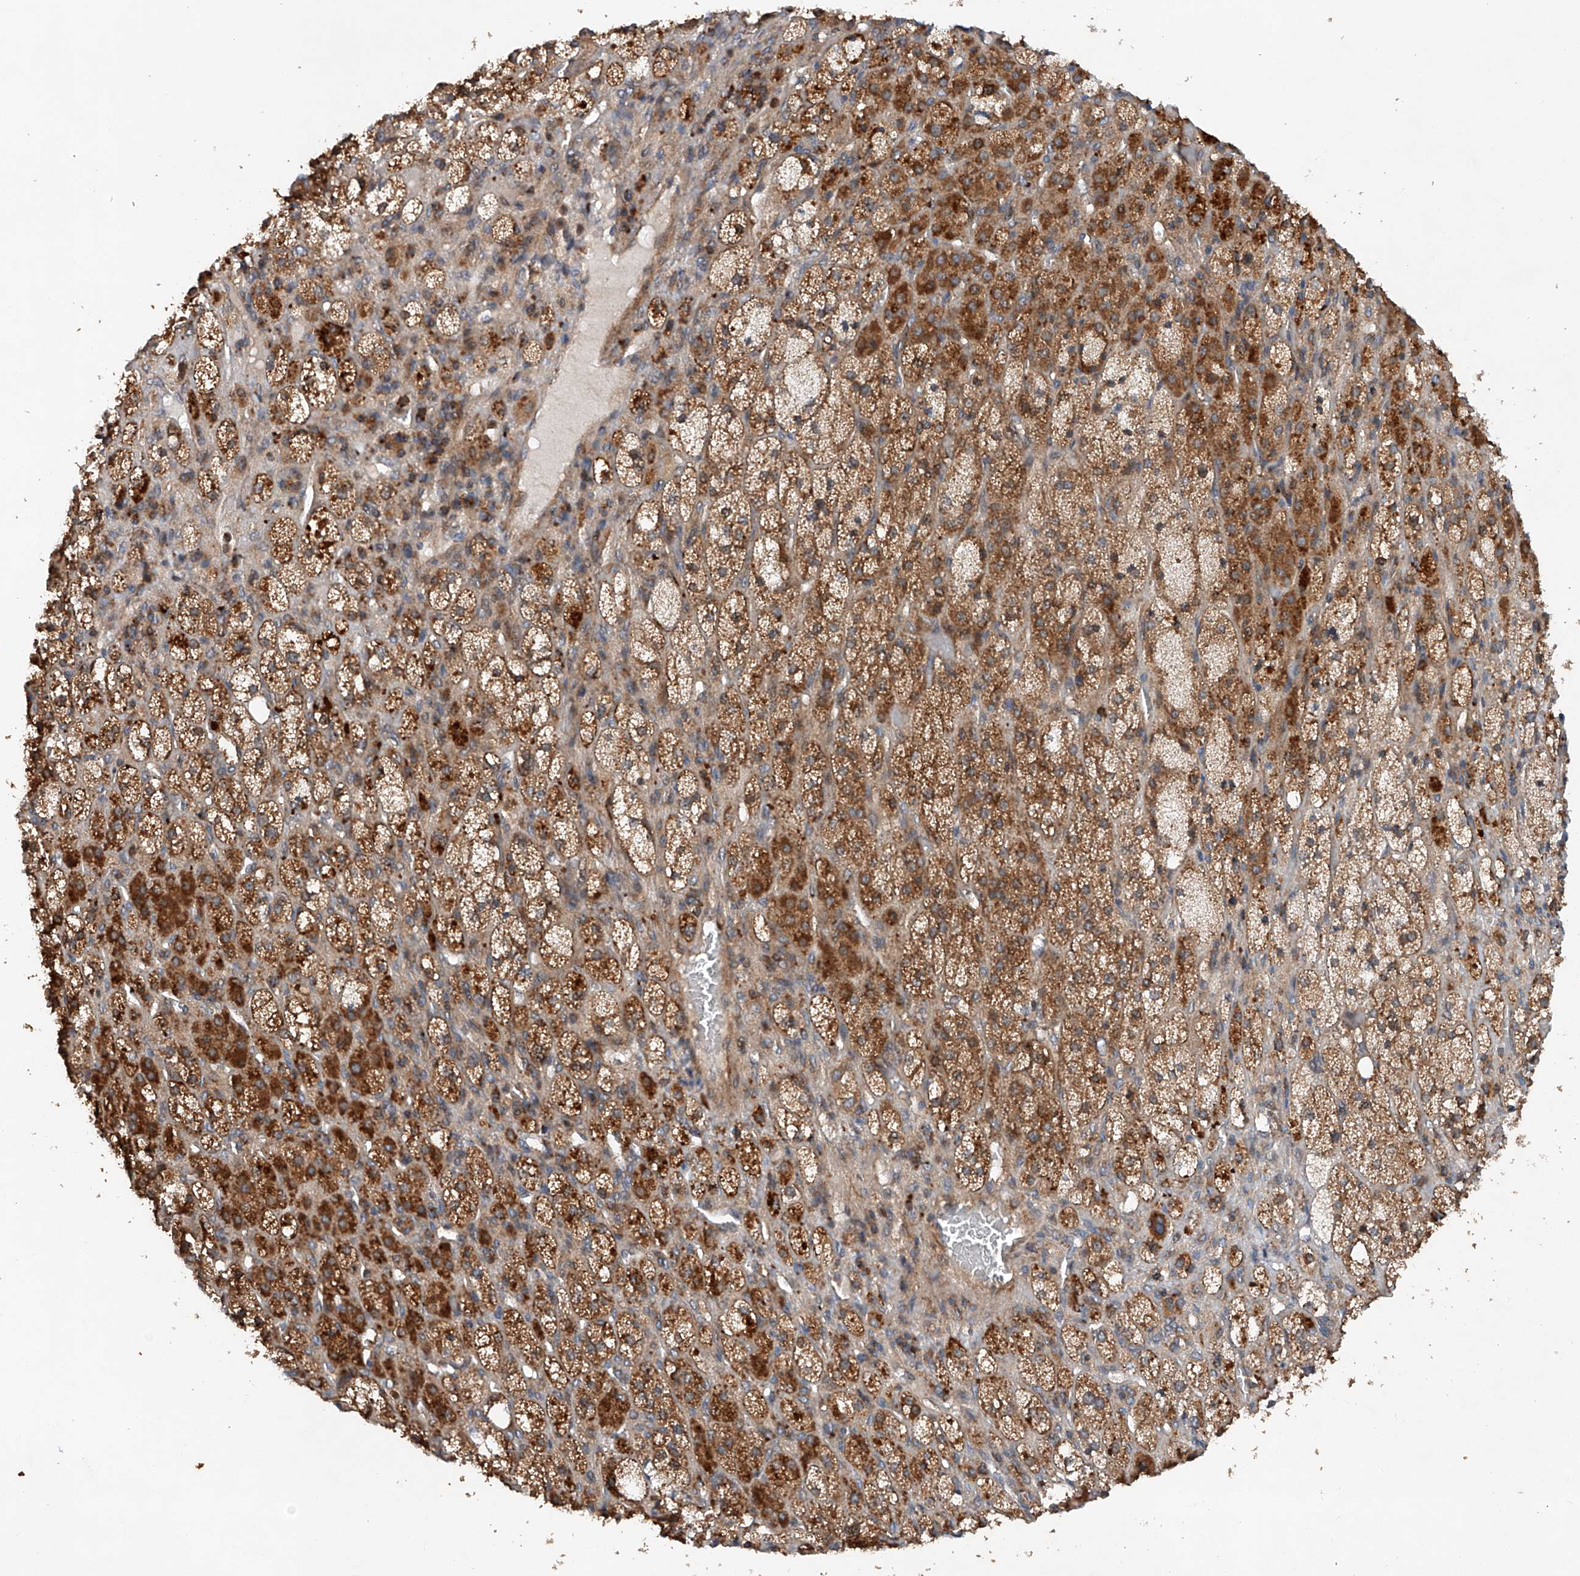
{"staining": {"intensity": "strong", "quantity": ">75%", "location": "cytoplasmic/membranous"}, "tissue": "adrenal gland", "cell_type": "Glandular cells", "image_type": "normal", "snomed": [{"axis": "morphology", "description": "Normal tissue, NOS"}, {"axis": "topography", "description": "Adrenal gland"}], "caption": "This image reveals immunohistochemistry staining of benign human adrenal gland, with high strong cytoplasmic/membranous staining in about >75% of glandular cells.", "gene": "CEP85L", "patient": {"sex": "male", "age": 61}}